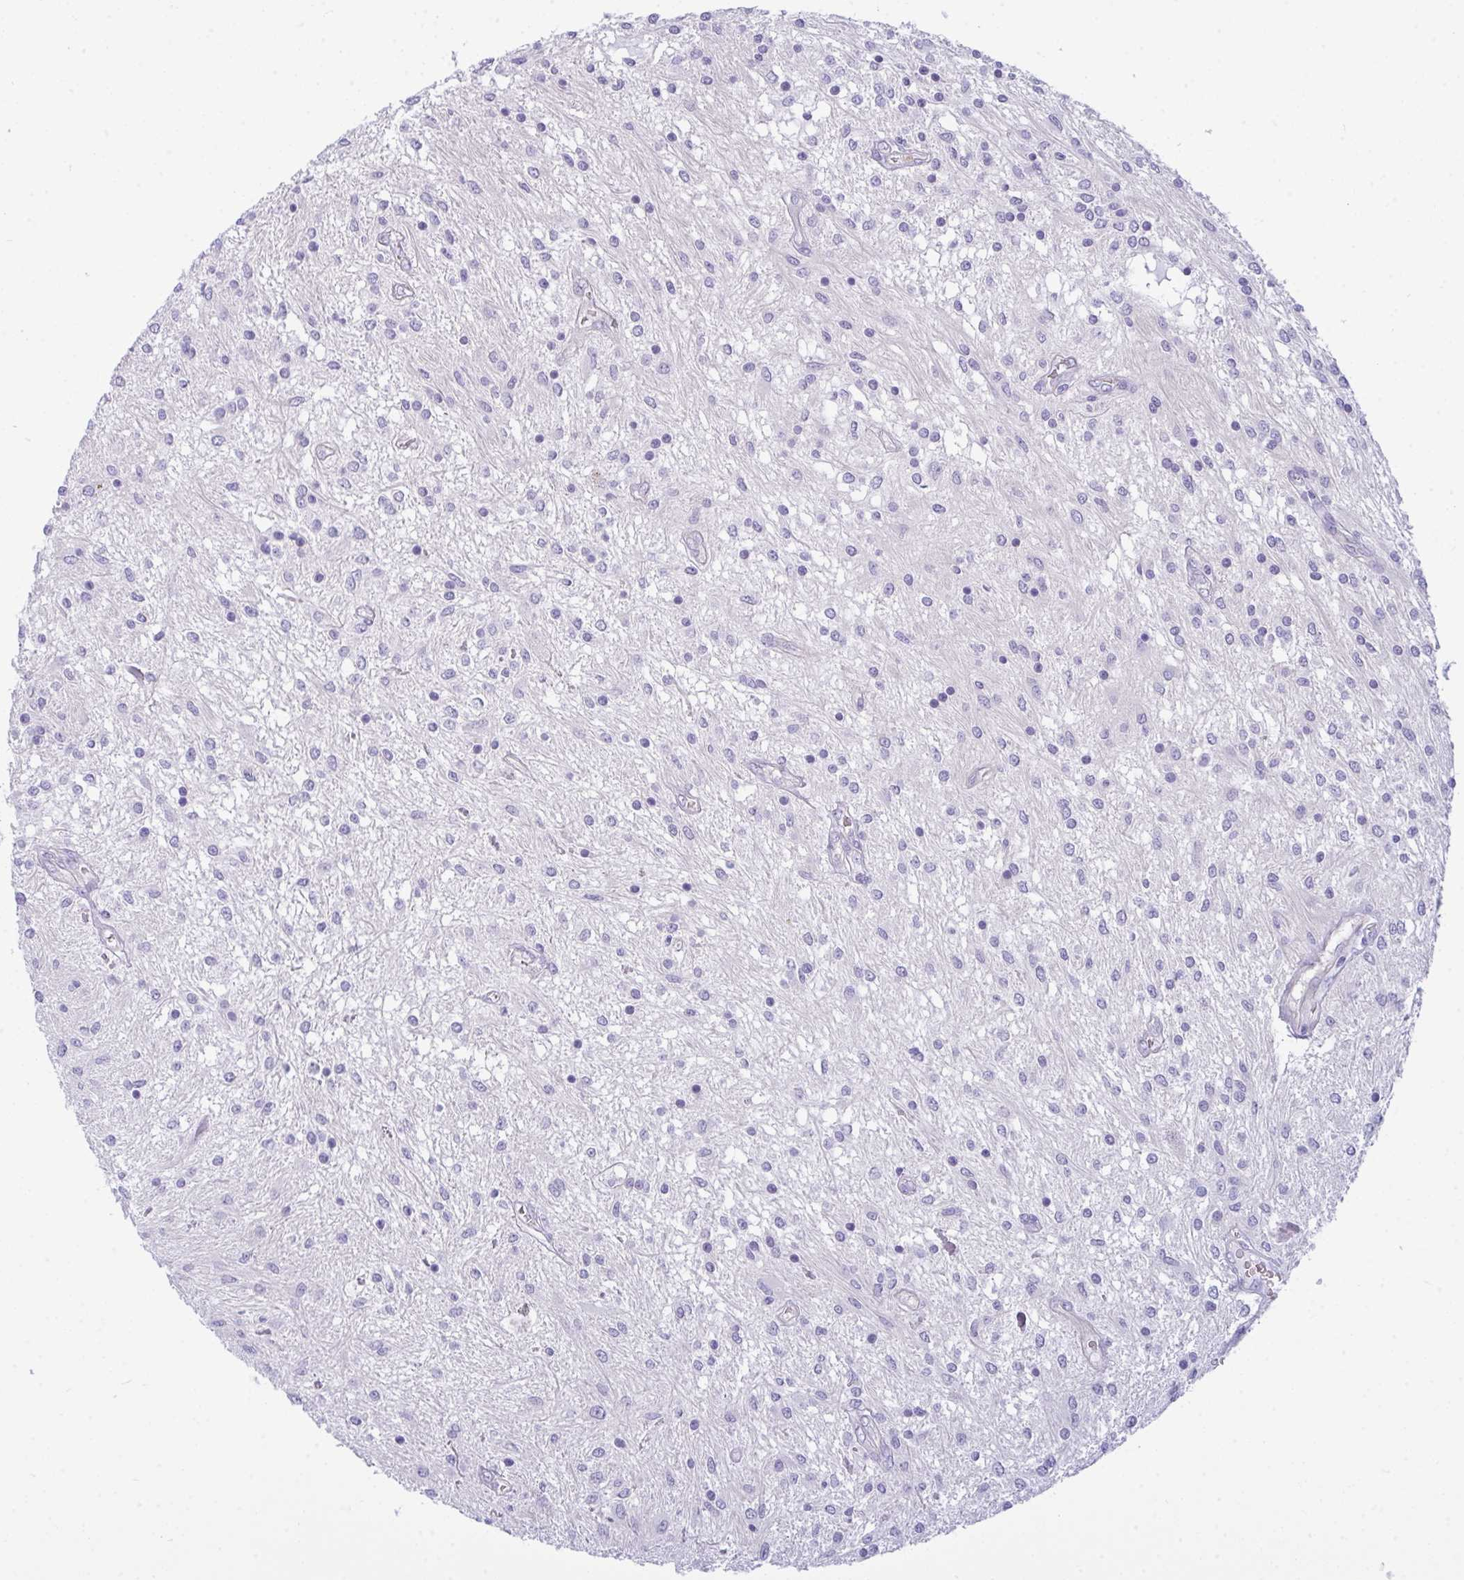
{"staining": {"intensity": "negative", "quantity": "none", "location": "none"}, "tissue": "glioma", "cell_type": "Tumor cells", "image_type": "cancer", "snomed": [{"axis": "morphology", "description": "Glioma, malignant, Low grade"}, {"axis": "topography", "description": "Cerebellum"}], "caption": "This is an IHC image of malignant low-grade glioma. There is no expression in tumor cells.", "gene": "MYH10", "patient": {"sex": "female", "age": 14}}